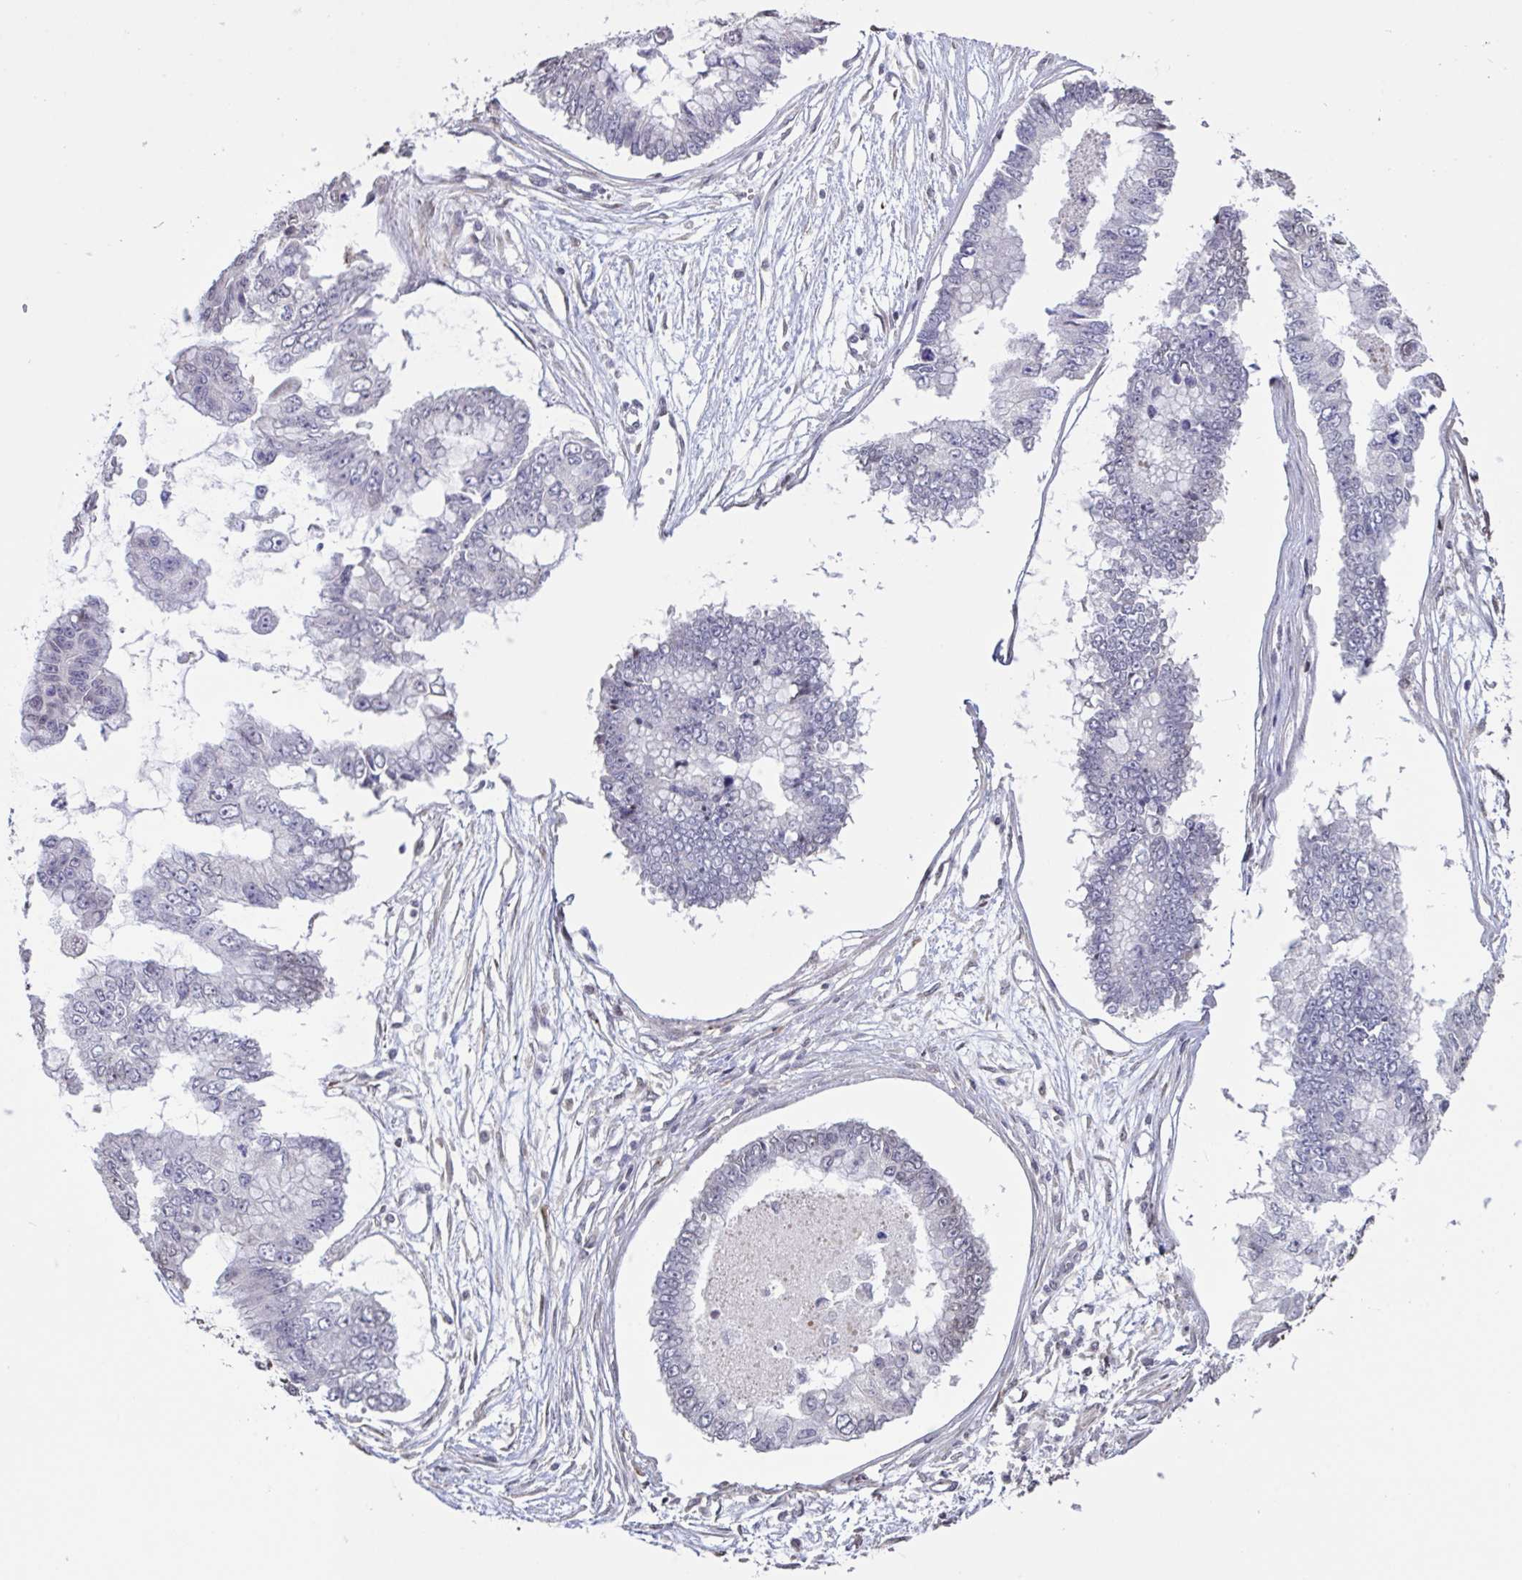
{"staining": {"intensity": "negative", "quantity": "none", "location": "none"}, "tissue": "ovarian cancer", "cell_type": "Tumor cells", "image_type": "cancer", "snomed": [{"axis": "morphology", "description": "Cystadenocarcinoma, mucinous, NOS"}, {"axis": "topography", "description": "Ovary"}], "caption": "The histopathology image exhibits no significant expression in tumor cells of ovarian cancer.", "gene": "MRGPRX2", "patient": {"sex": "female", "age": 72}}